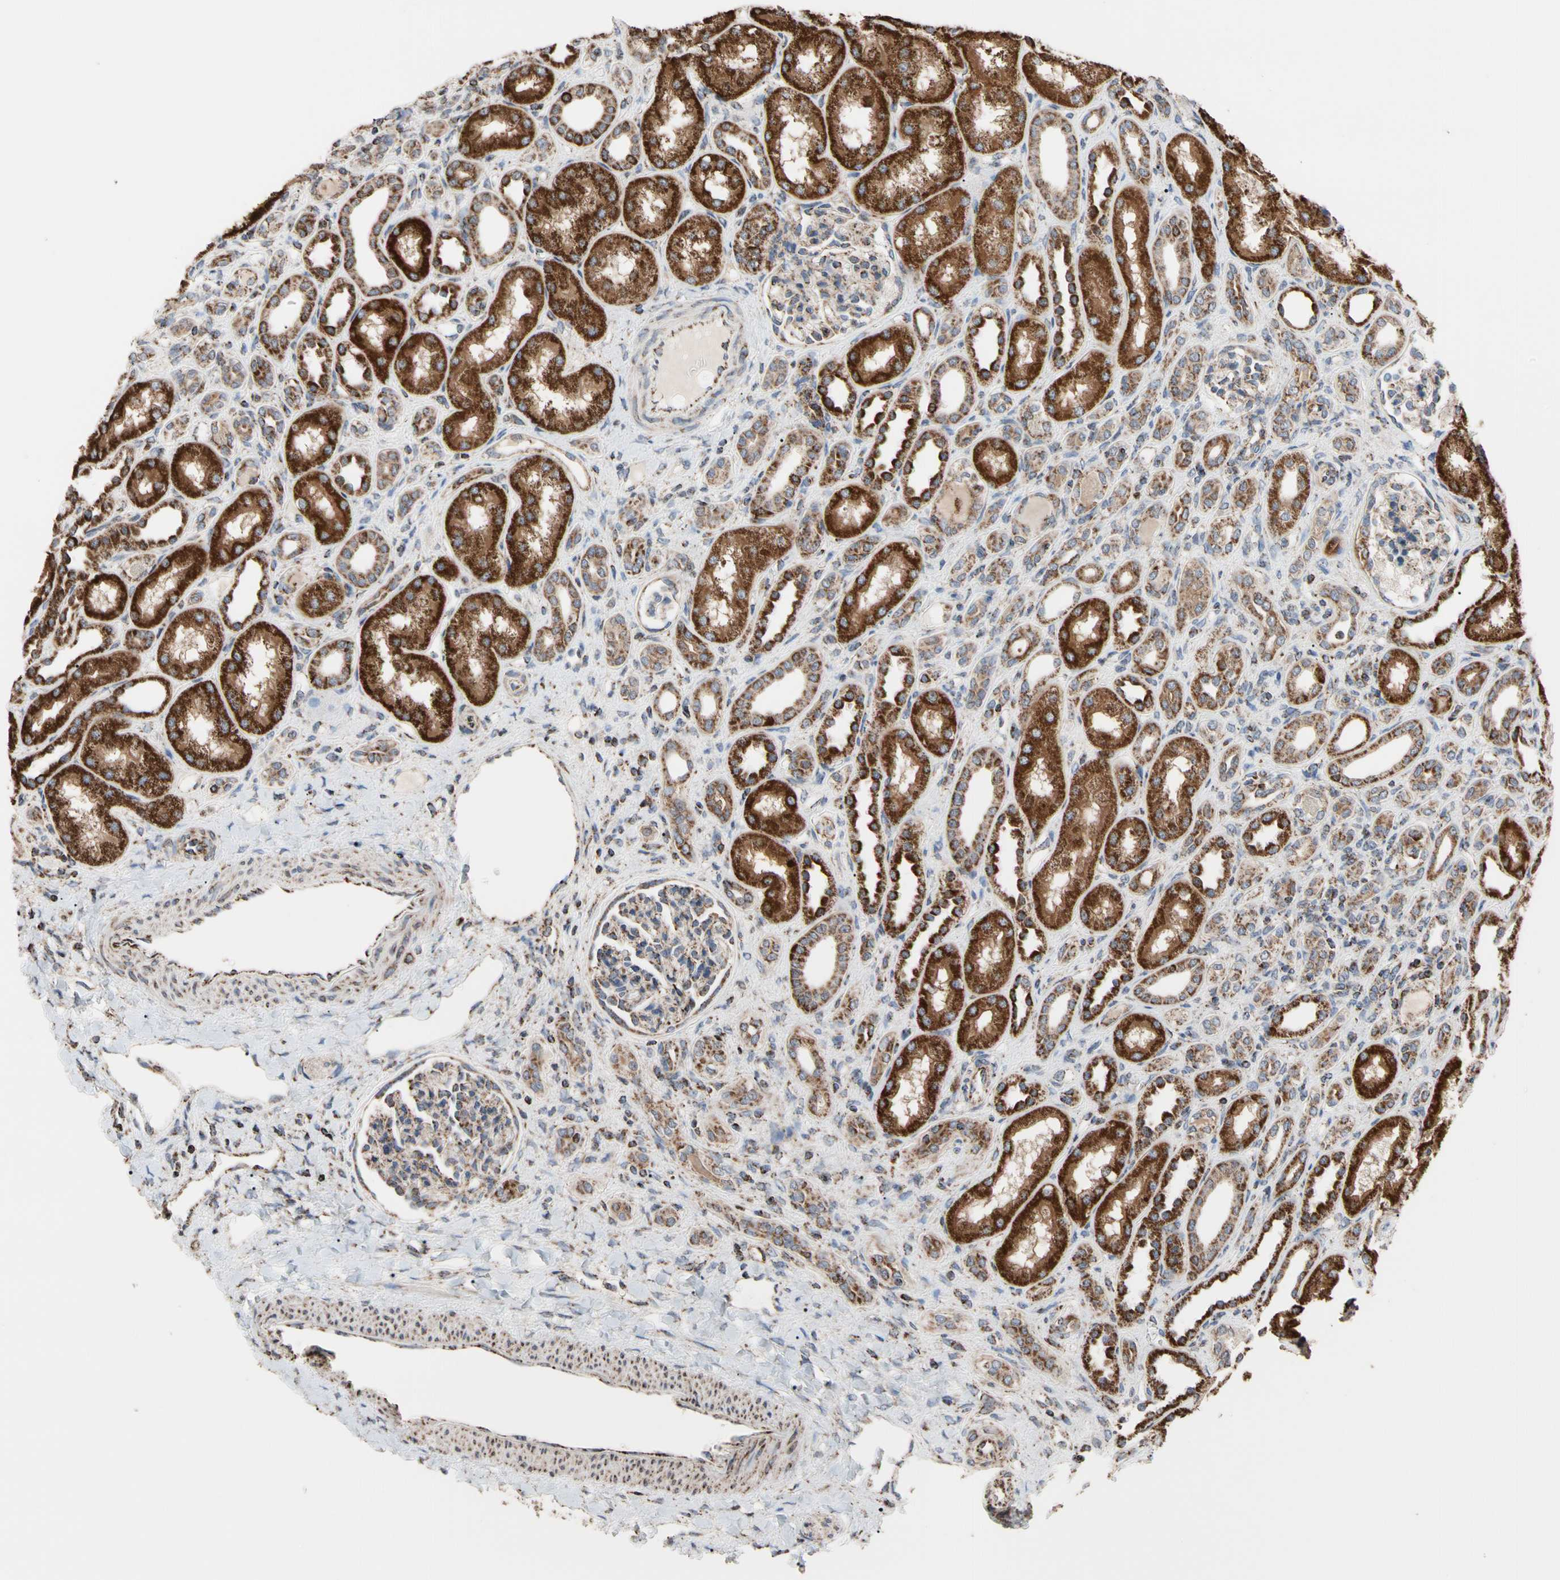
{"staining": {"intensity": "moderate", "quantity": ">75%", "location": "cytoplasmic/membranous"}, "tissue": "kidney", "cell_type": "Cells in glomeruli", "image_type": "normal", "snomed": [{"axis": "morphology", "description": "Normal tissue, NOS"}, {"axis": "topography", "description": "Kidney"}], "caption": "Immunohistochemistry (IHC) histopathology image of normal kidney: kidney stained using immunohistochemistry (IHC) reveals medium levels of moderate protein expression localized specifically in the cytoplasmic/membranous of cells in glomeruli, appearing as a cytoplasmic/membranous brown color.", "gene": "FAM110B", "patient": {"sex": "male", "age": 7}}